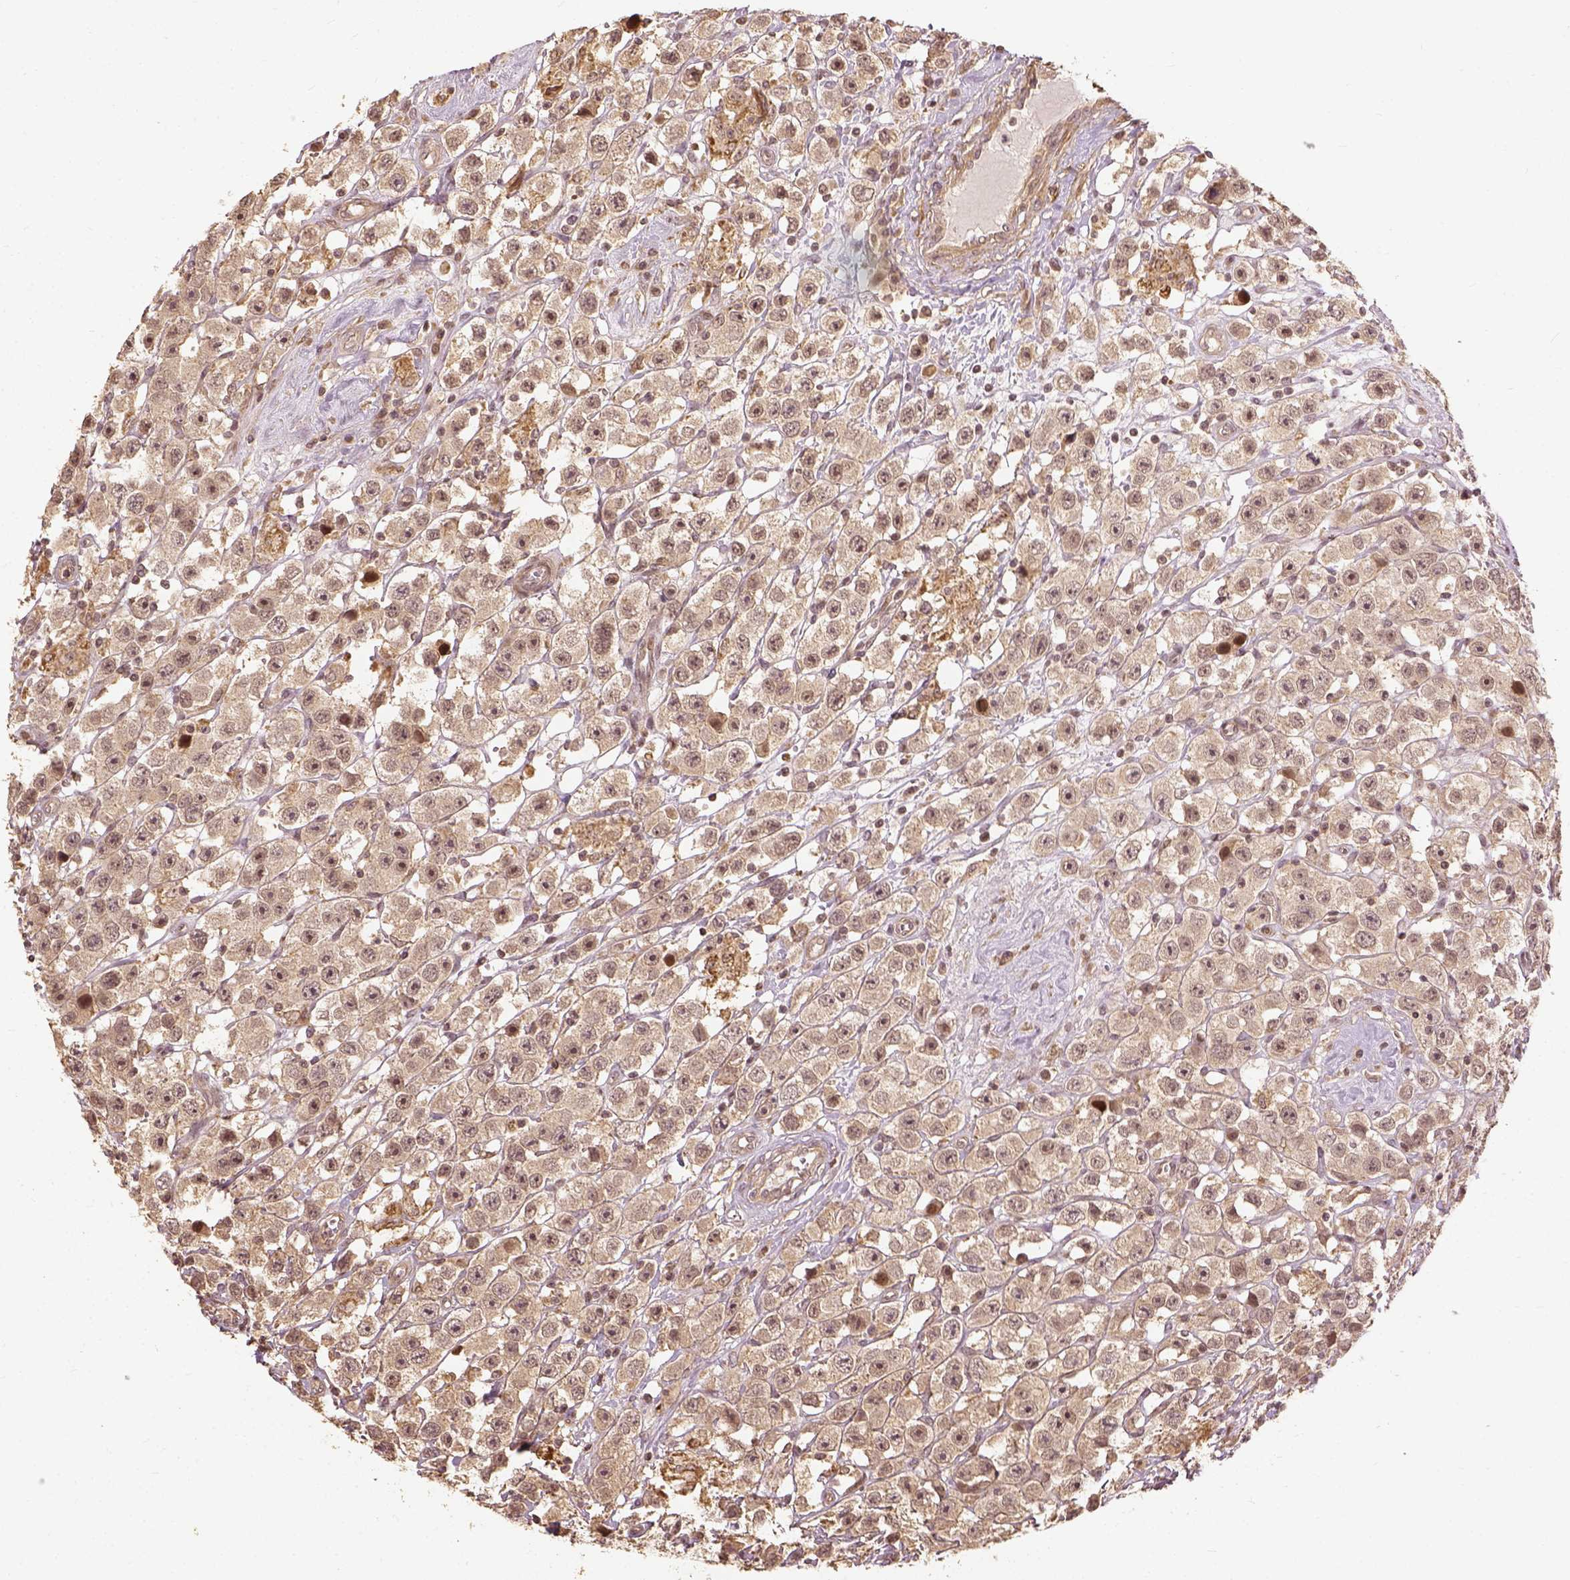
{"staining": {"intensity": "weak", "quantity": ">75%", "location": "cytoplasmic/membranous,nuclear"}, "tissue": "testis cancer", "cell_type": "Tumor cells", "image_type": "cancer", "snomed": [{"axis": "morphology", "description": "Seminoma, NOS"}, {"axis": "topography", "description": "Testis"}], "caption": "An image showing weak cytoplasmic/membranous and nuclear staining in approximately >75% of tumor cells in testis cancer (seminoma), as visualized by brown immunohistochemical staining.", "gene": "VEGFA", "patient": {"sex": "male", "age": 45}}